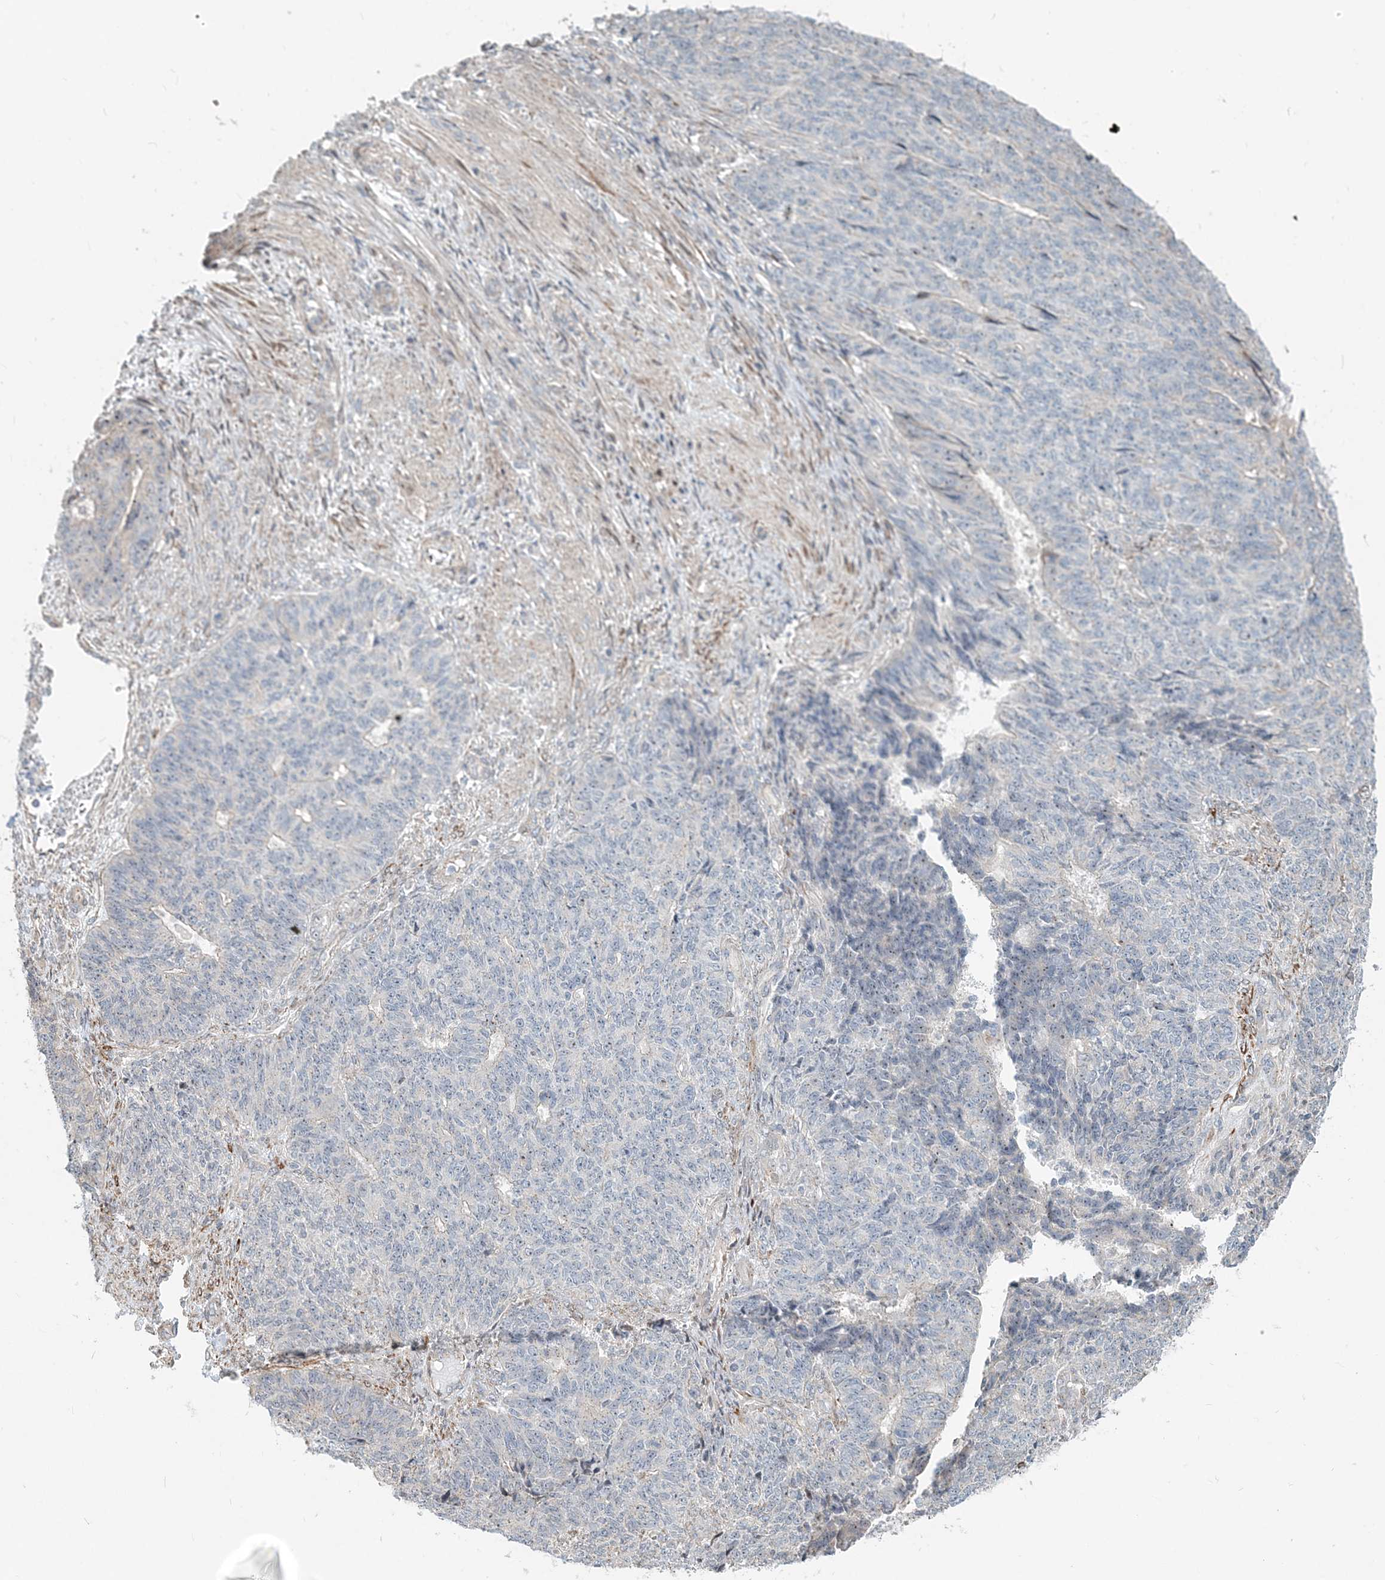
{"staining": {"intensity": "negative", "quantity": "none", "location": "none"}, "tissue": "endometrial cancer", "cell_type": "Tumor cells", "image_type": "cancer", "snomed": [{"axis": "morphology", "description": "Adenocarcinoma, NOS"}, {"axis": "topography", "description": "Endometrium"}], "caption": "A high-resolution photomicrograph shows IHC staining of endometrial cancer, which exhibits no significant positivity in tumor cells.", "gene": "CXXC5", "patient": {"sex": "female", "age": 32}}